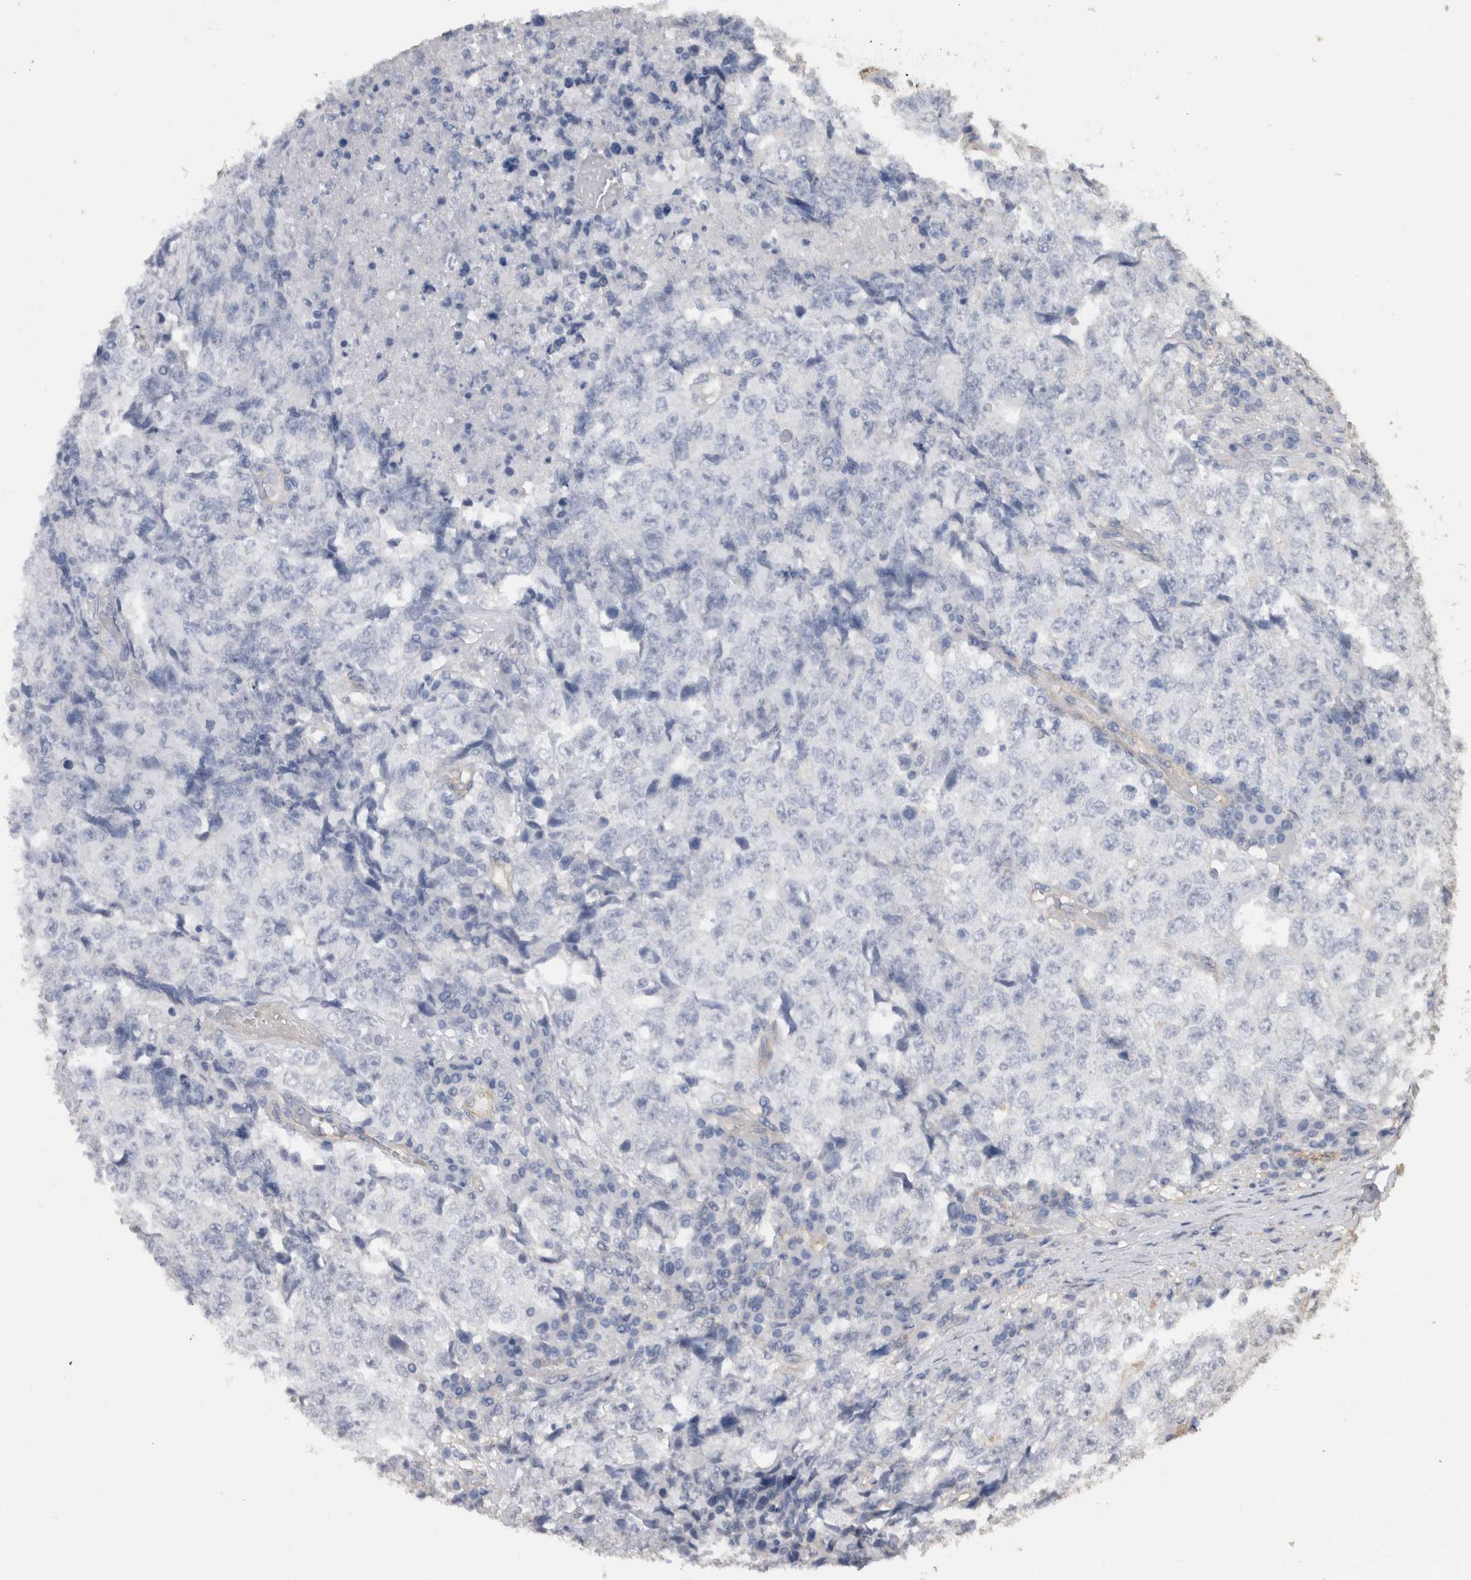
{"staining": {"intensity": "negative", "quantity": "none", "location": "none"}, "tissue": "testis cancer", "cell_type": "Tumor cells", "image_type": "cancer", "snomed": [{"axis": "morphology", "description": "Necrosis, NOS"}, {"axis": "morphology", "description": "Carcinoma, Embryonal, NOS"}, {"axis": "topography", "description": "Testis"}], "caption": "Immunohistochemical staining of testis cancer (embryonal carcinoma) exhibits no significant expression in tumor cells.", "gene": "RECK", "patient": {"sex": "male", "age": 19}}